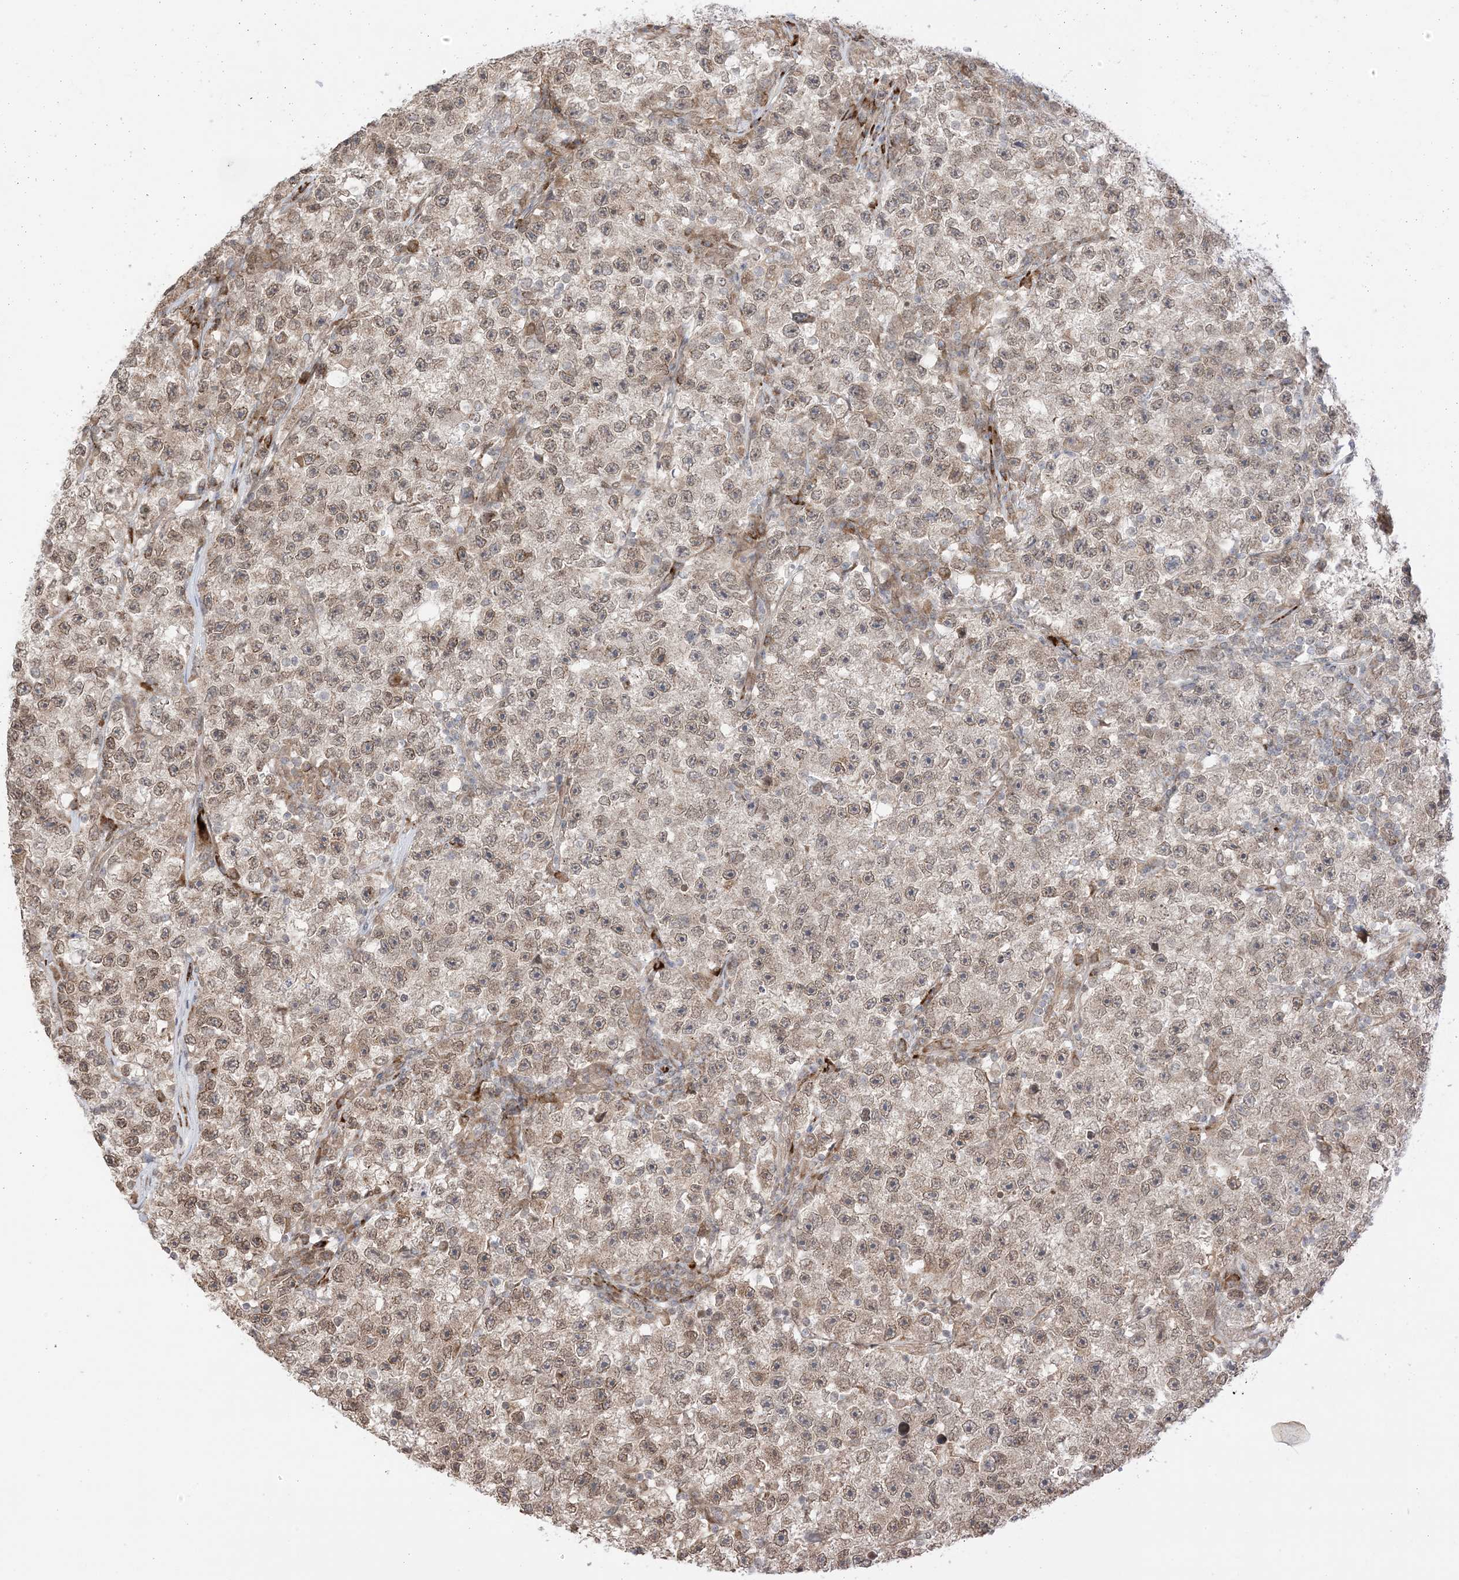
{"staining": {"intensity": "moderate", "quantity": ">75%", "location": "cytoplasmic/membranous,nuclear"}, "tissue": "testis cancer", "cell_type": "Tumor cells", "image_type": "cancer", "snomed": [{"axis": "morphology", "description": "Seminoma, NOS"}, {"axis": "topography", "description": "Testis"}], "caption": "Immunohistochemical staining of human seminoma (testis) exhibits medium levels of moderate cytoplasmic/membranous and nuclear positivity in approximately >75% of tumor cells.", "gene": "UBE2E2", "patient": {"sex": "male", "age": 22}}